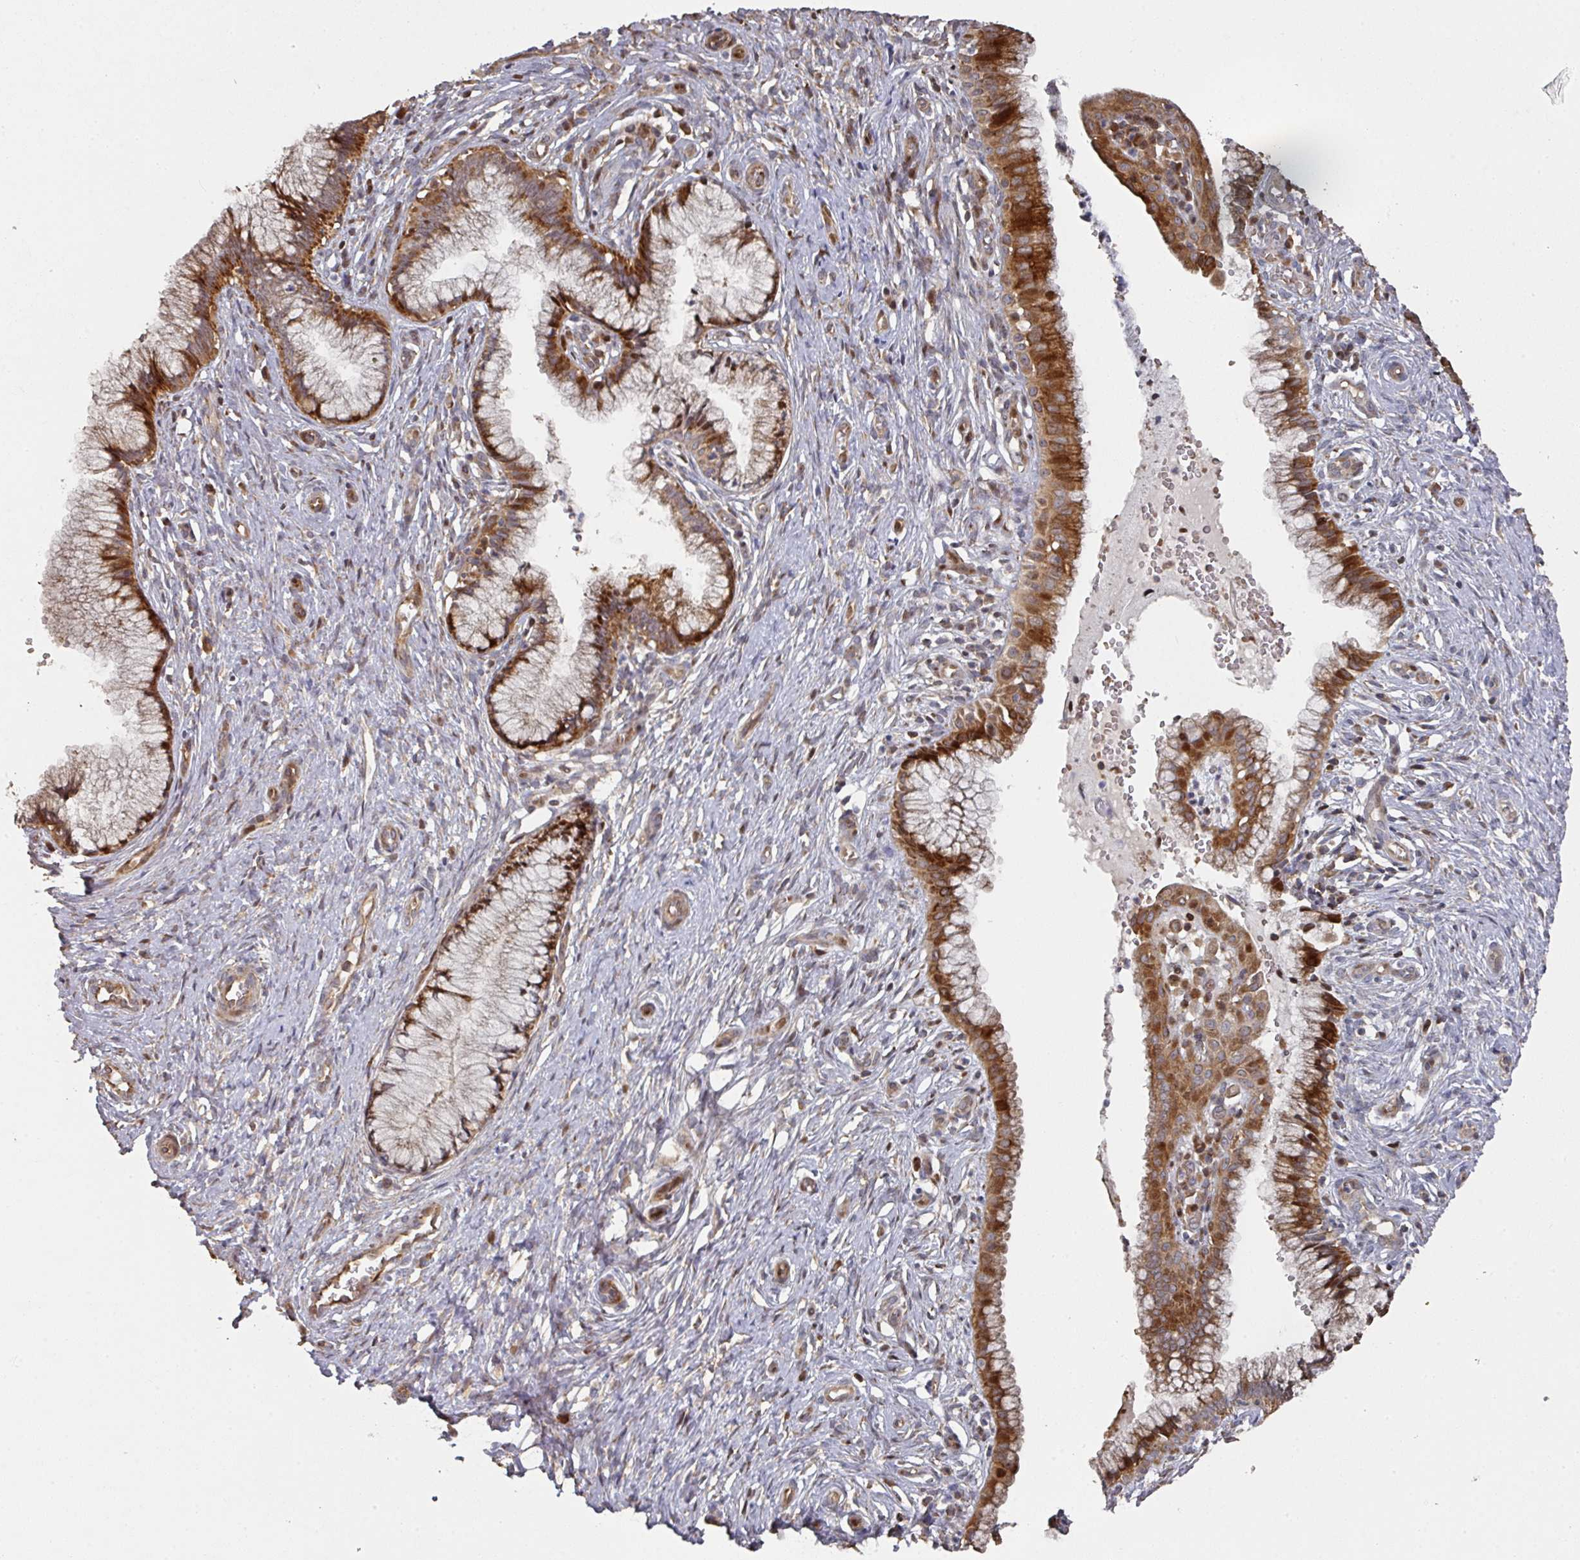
{"staining": {"intensity": "strong", "quantity": ">75%", "location": "cytoplasmic/membranous,nuclear"}, "tissue": "cervix", "cell_type": "Glandular cells", "image_type": "normal", "snomed": [{"axis": "morphology", "description": "Normal tissue, NOS"}, {"axis": "topography", "description": "Cervix"}], "caption": "Immunohistochemistry (IHC) photomicrograph of normal cervix: cervix stained using IHC shows high levels of strong protein expression localized specifically in the cytoplasmic/membranous,nuclear of glandular cells, appearing as a cytoplasmic/membranous,nuclear brown color.", "gene": "CA7", "patient": {"sex": "female", "age": 36}}